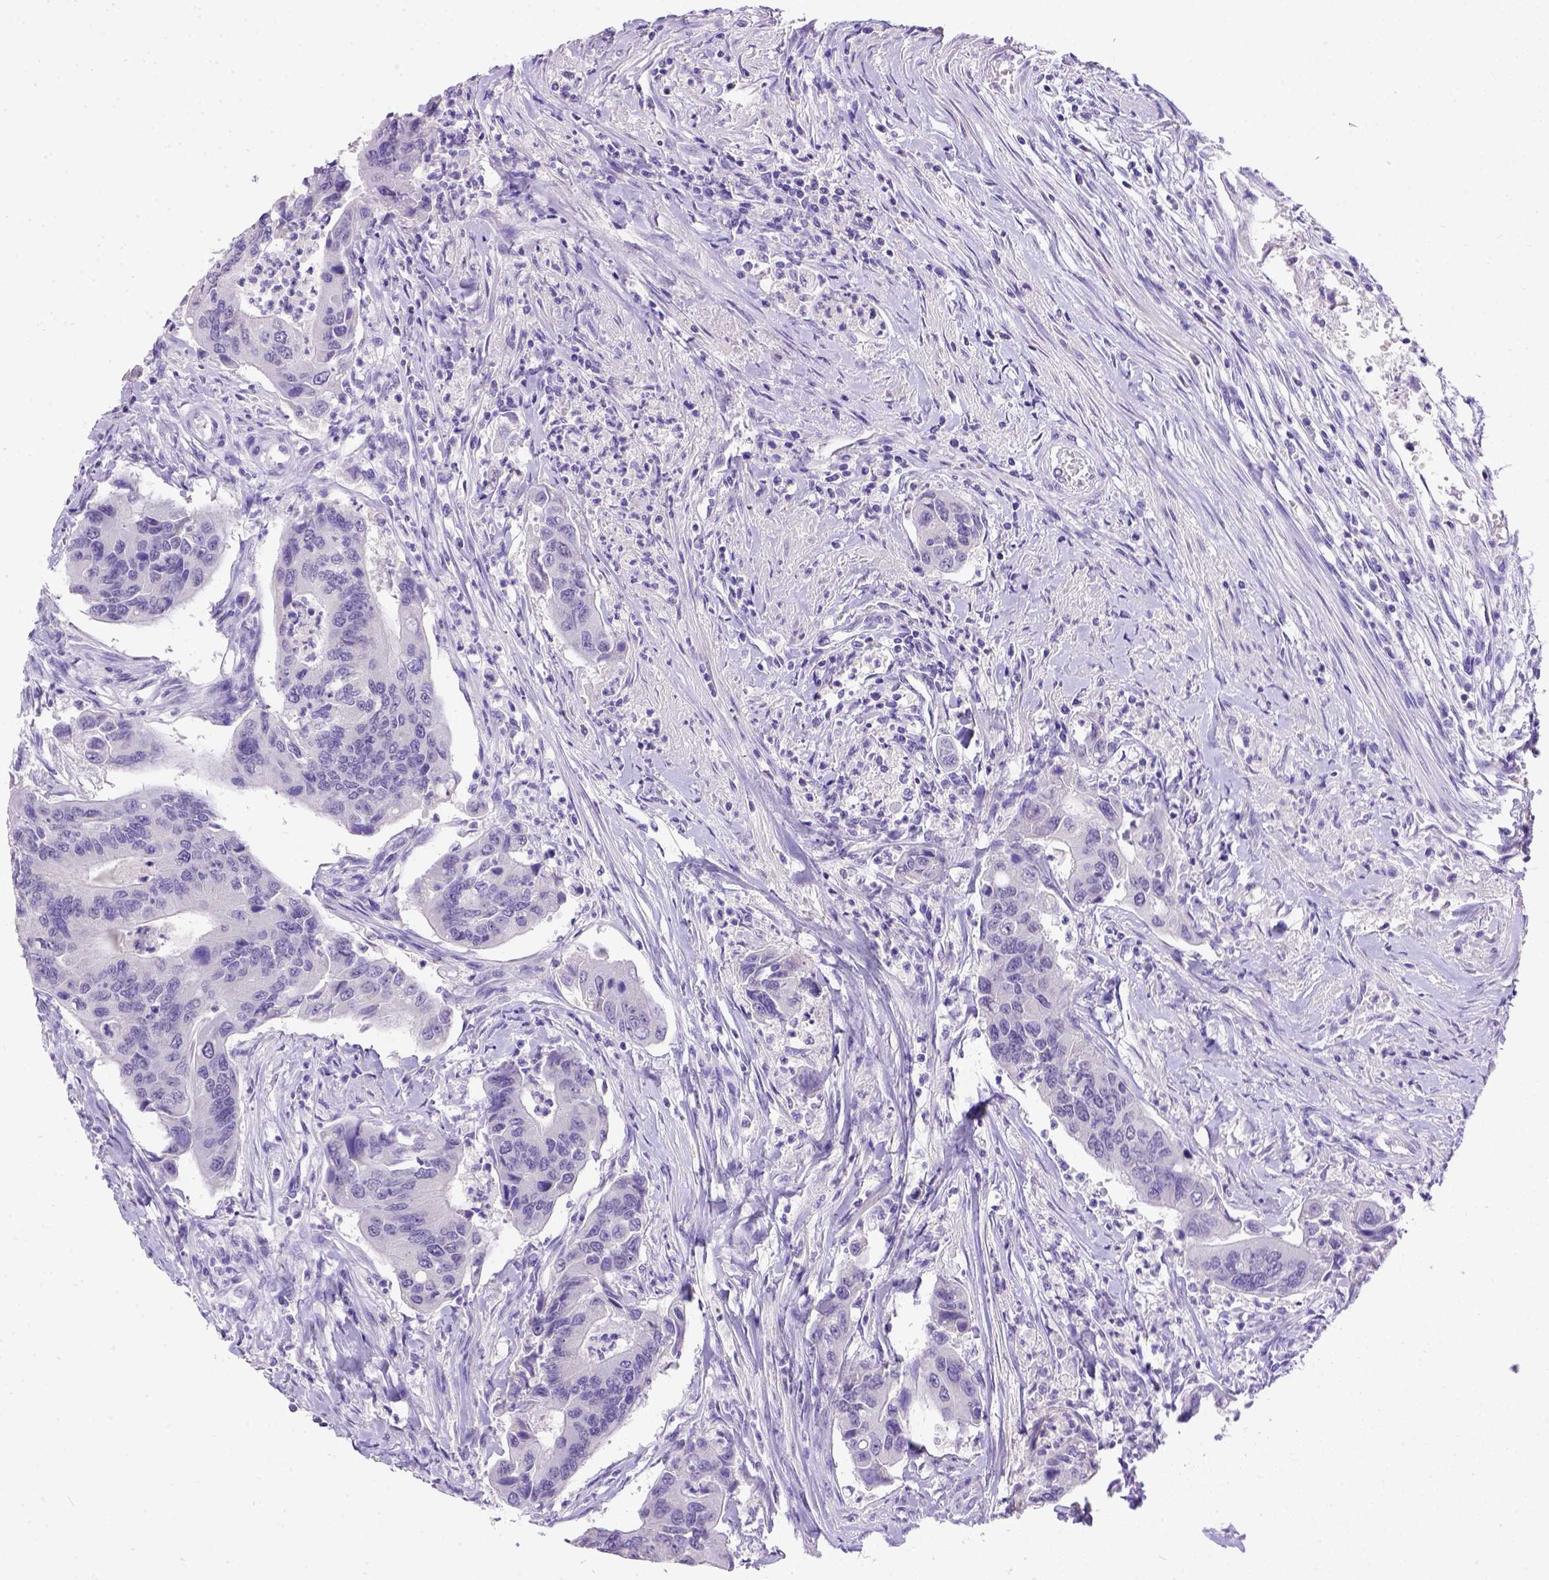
{"staining": {"intensity": "negative", "quantity": "none", "location": "none"}, "tissue": "colorectal cancer", "cell_type": "Tumor cells", "image_type": "cancer", "snomed": [{"axis": "morphology", "description": "Adenocarcinoma, NOS"}, {"axis": "topography", "description": "Colon"}], "caption": "The micrograph displays no staining of tumor cells in adenocarcinoma (colorectal).", "gene": "ESR1", "patient": {"sex": "female", "age": 67}}